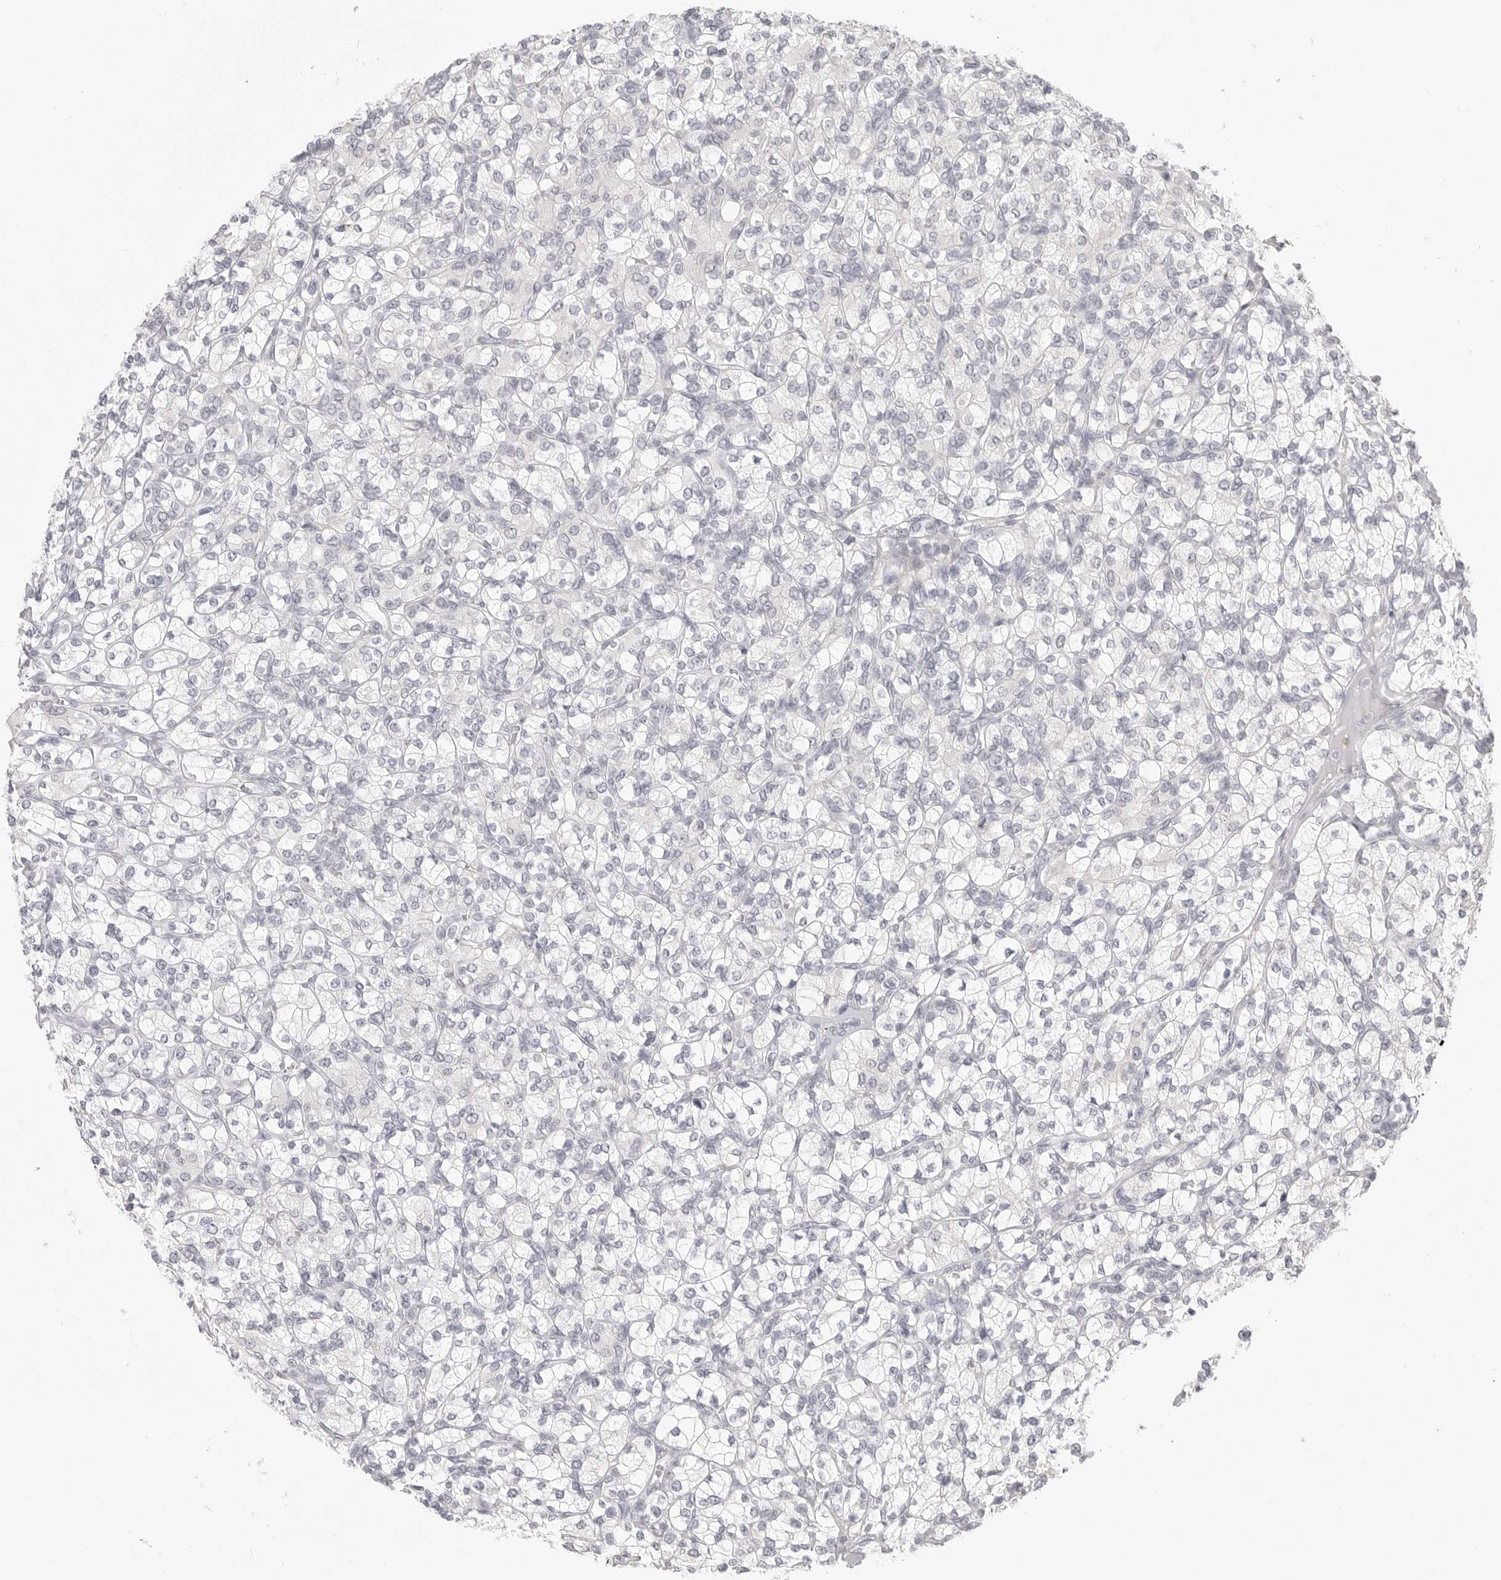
{"staining": {"intensity": "negative", "quantity": "none", "location": "none"}, "tissue": "renal cancer", "cell_type": "Tumor cells", "image_type": "cancer", "snomed": [{"axis": "morphology", "description": "Adenocarcinoma, NOS"}, {"axis": "topography", "description": "Kidney"}], "caption": "IHC of human renal adenocarcinoma exhibits no expression in tumor cells.", "gene": "KLK11", "patient": {"sex": "male", "age": 77}}